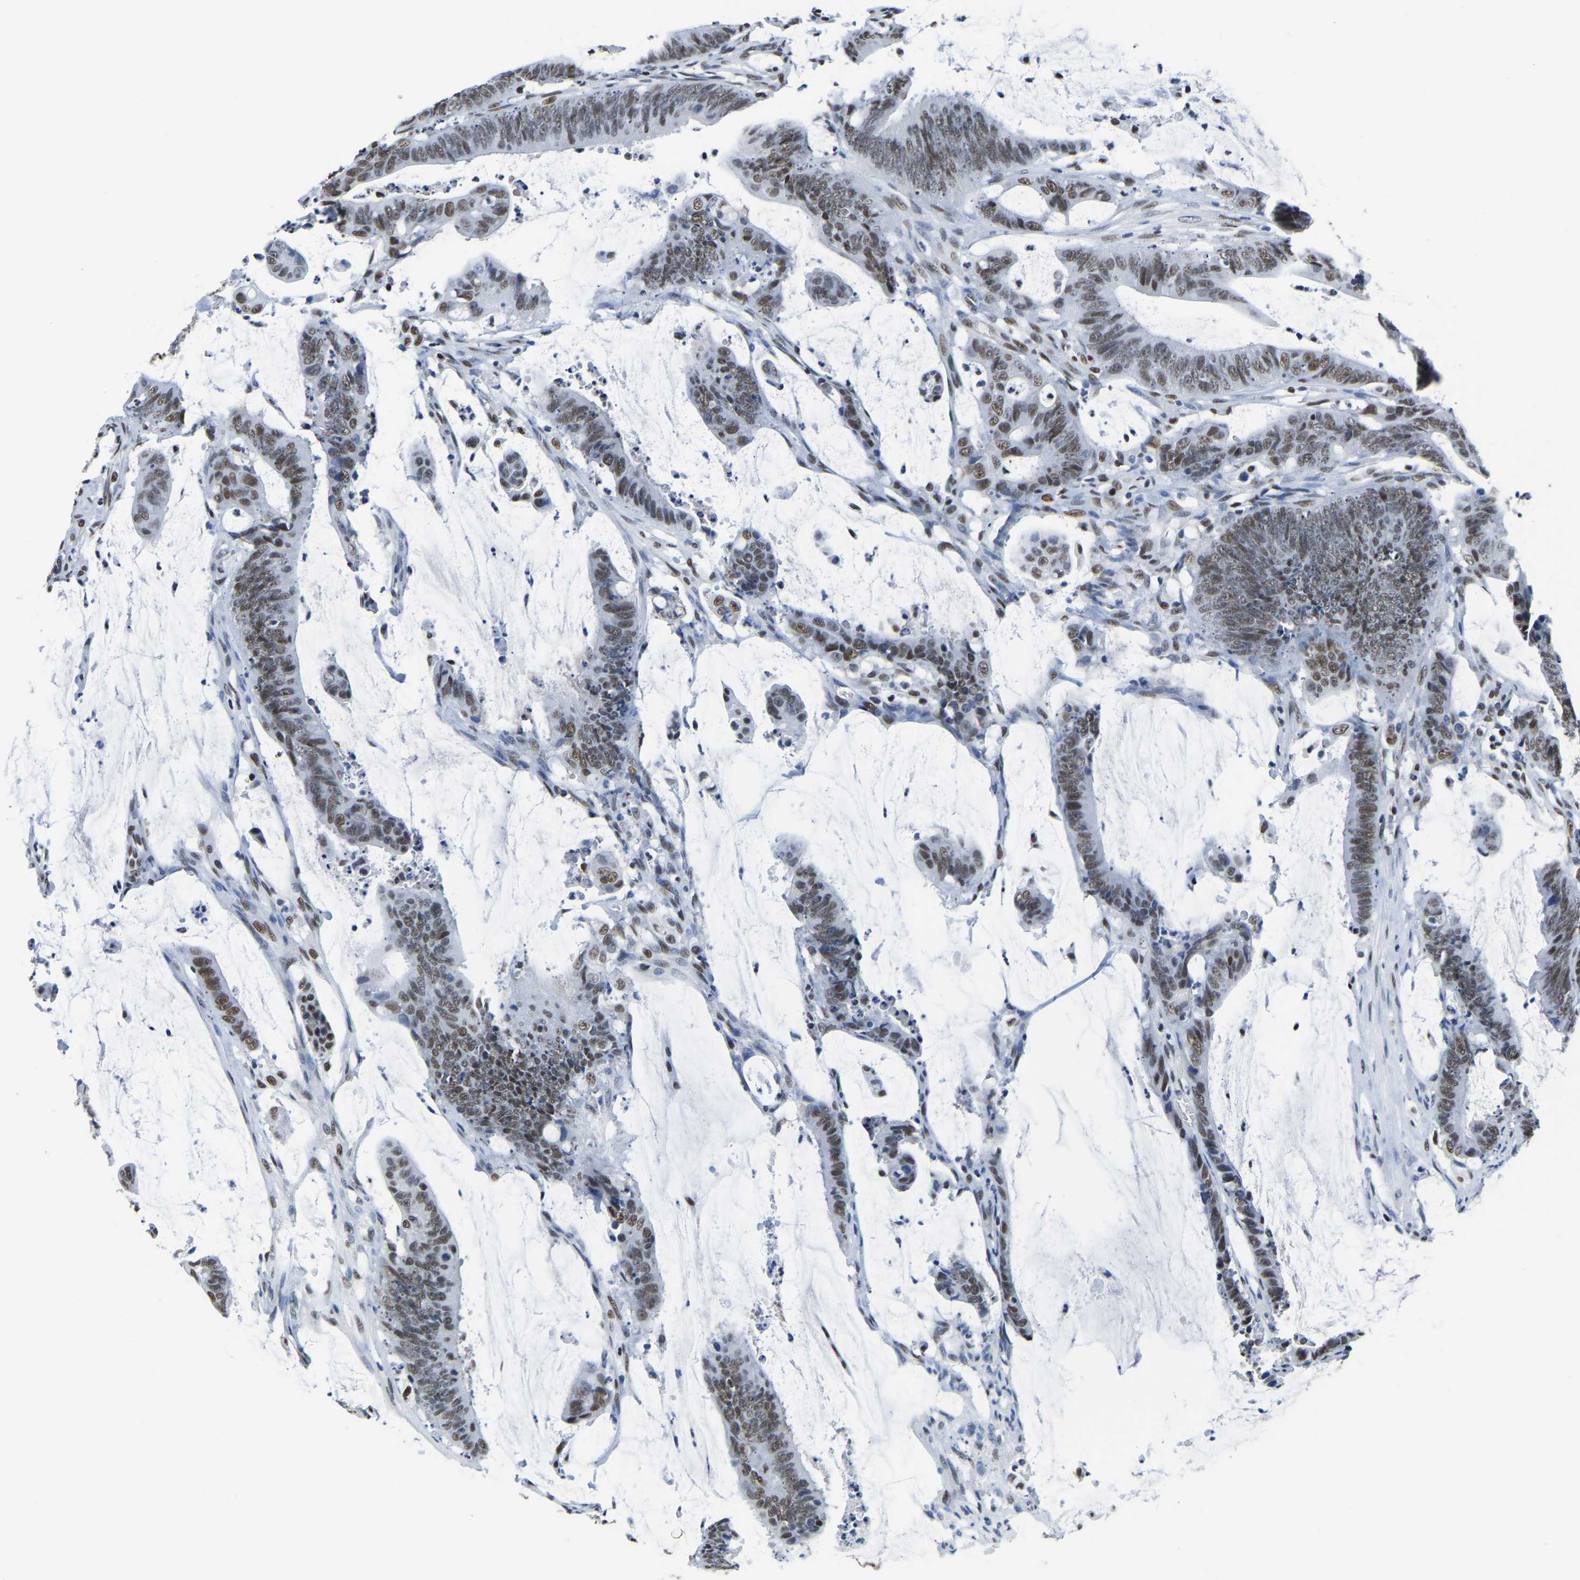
{"staining": {"intensity": "moderate", "quantity": ">75%", "location": "nuclear"}, "tissue": "colorectal cancer", "cell_type": "Tumor cells", "image_type": "cancer", "snomed": [{"axis": "morphology", "description": "Adenocarcinoma, NOS"}, {"axis": "topography", "description": "Rectum"}], "caption": "There is medium levels of moderate nuclear positivity in tumor cells of adenocarcinoma (colorectal), as demonstrated by immunohistochemical staining (brown color).", "gene": "UBA1", "patient": {"sex": "female", "age": 66}}